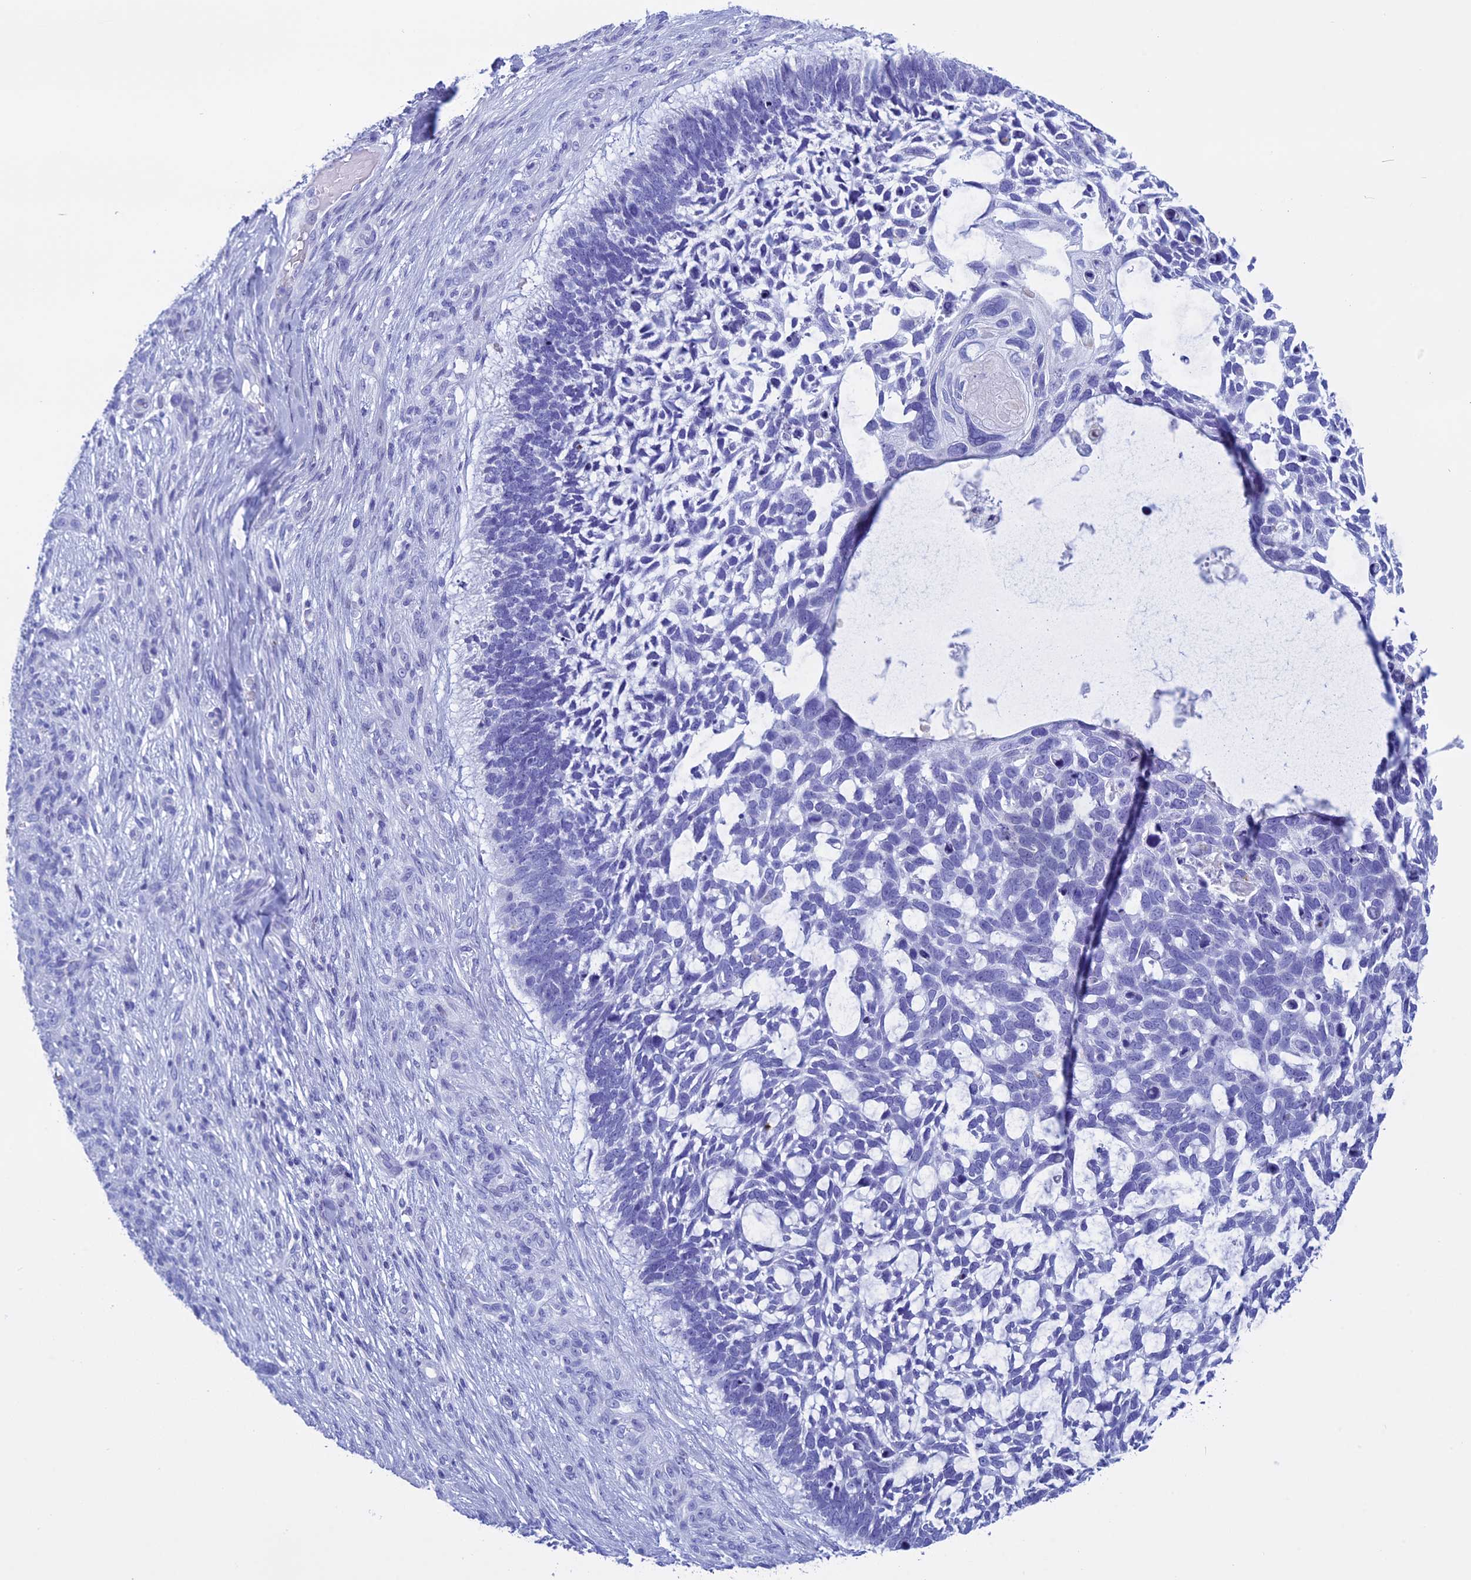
{"staining": {"intensity": "negative", "quantity": "none", "location": "none"}, "tissue": "skin cancer", "cell_type": "Tumor cells", "image_type": "cancer", "snomed": [{"axis": "morphology", "description": "Basal cell carcinoma"}, {"axis": "topography", "description": "Skin"}], "caption": "Skin cancer (basal cell carcinoma) was stained to show a protein in brown. There is no significant positivity in tumor cells.", "gene": "KCTD21", "patient": {"sex": "male", "age": 88}}